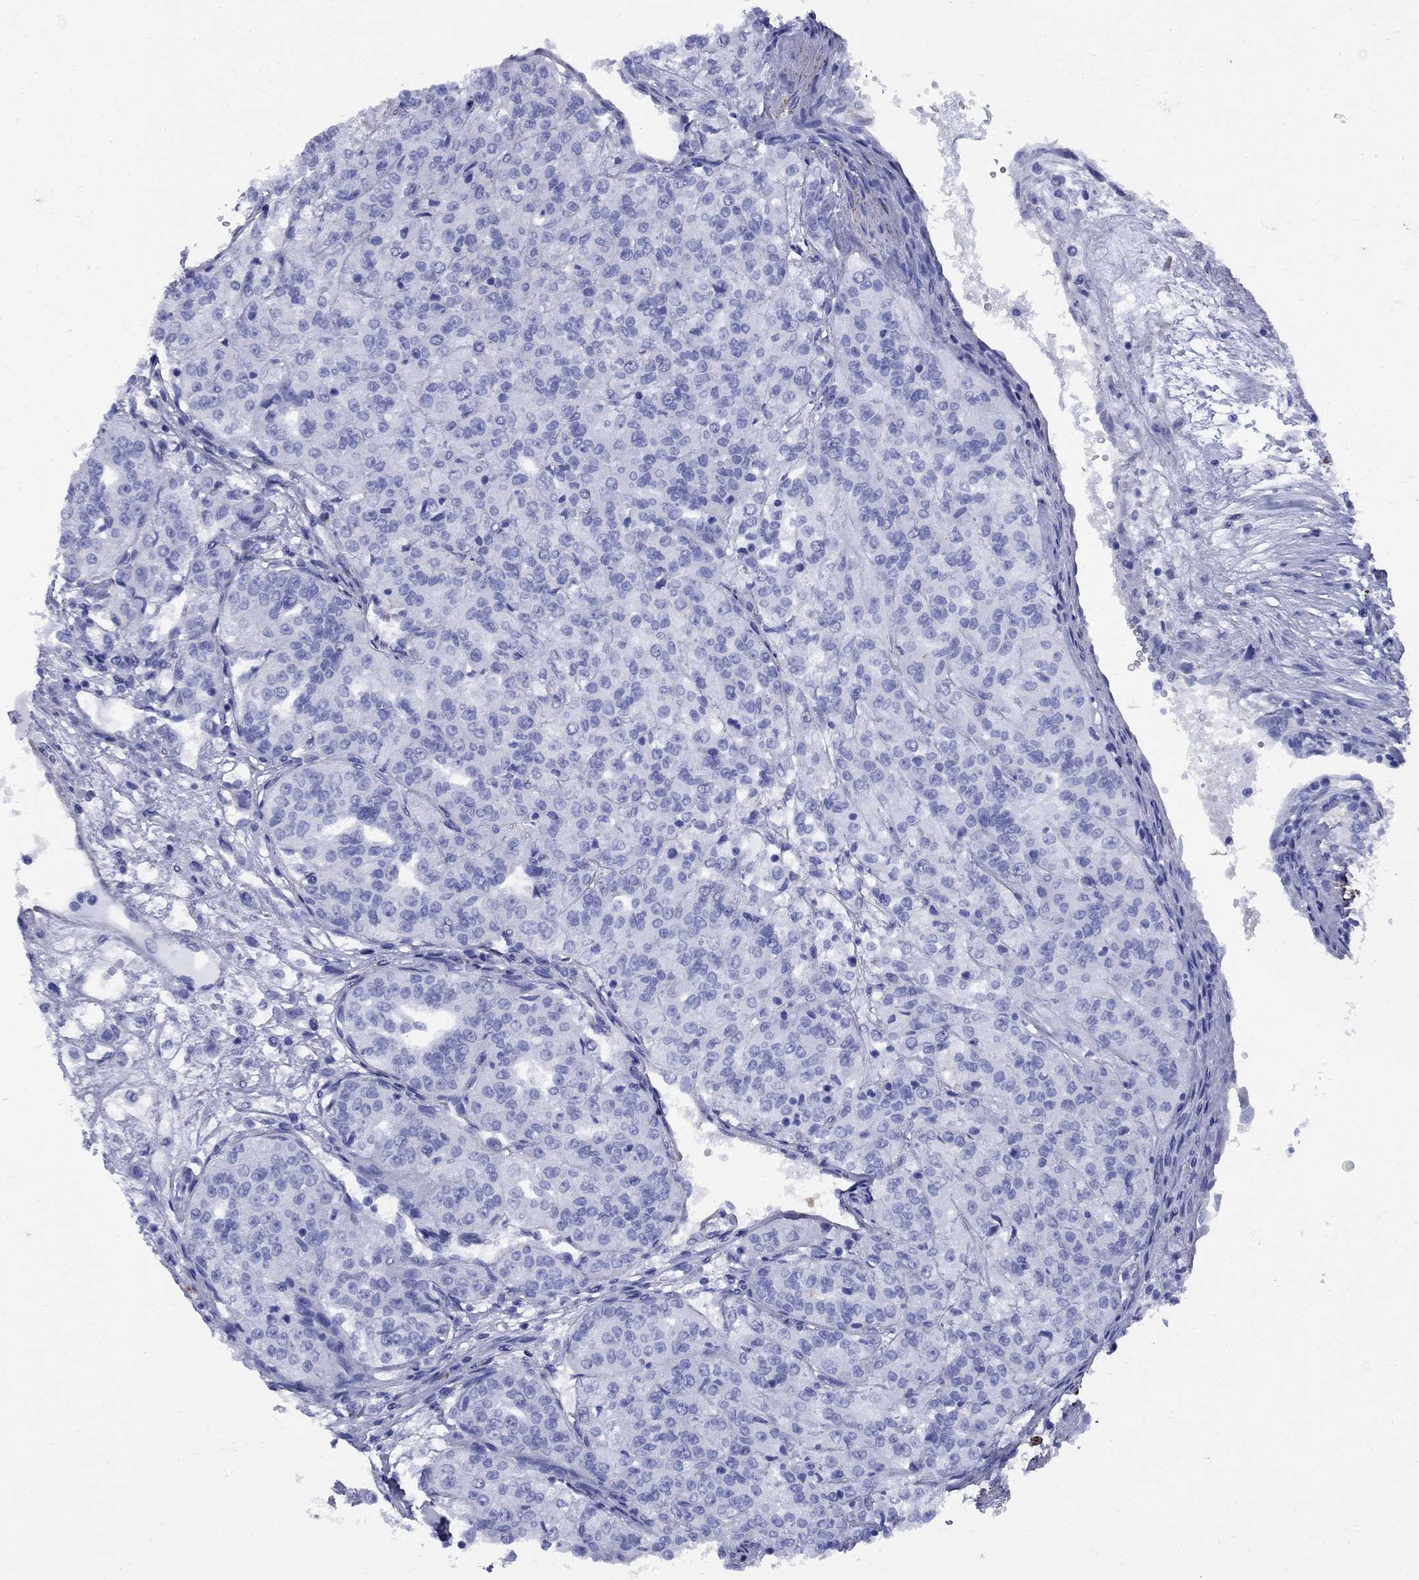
{"staining": {"intensity": "negative", "quantity": "none", "location": "none"}, "tissue": "renal cancer", "cell_type": "Tumor cells", "image_type": "cancer", "snomed": [{"axis": "morphology", "description": "Adenocarcinoma, NOS"}, {"axis": "topography", "description": "Kidney"}], "caption": "An image of renal adenocarcinoma stained for a protein shows no brown staining in tumor cells. The staining is performed using DAB (3,3'-diaminobenzidine) brown chromogen with nuclei counter-stained in using hematoxylin.", "gene": "VTN", "patient": {"sex": "female", "age": 63}}